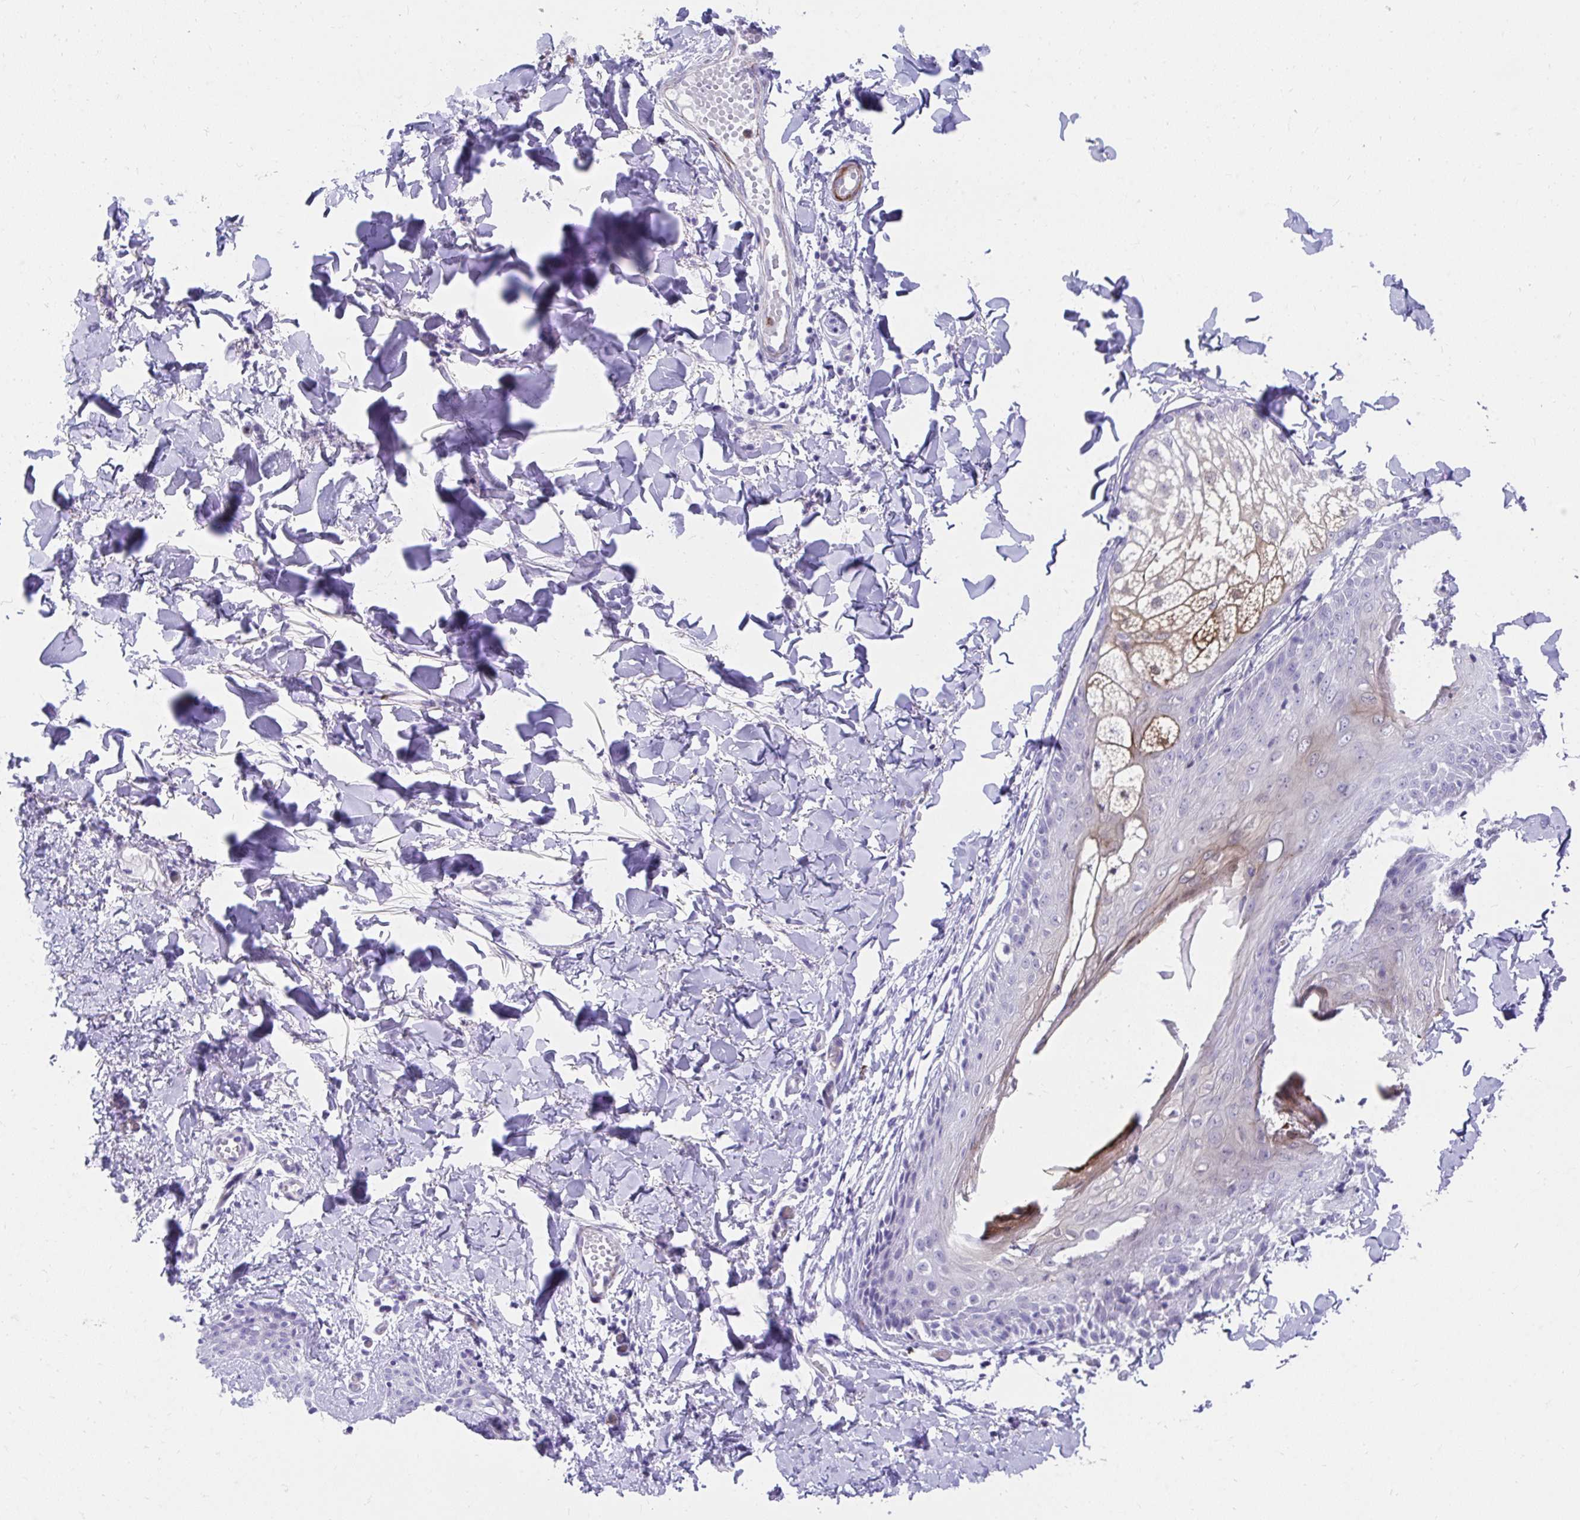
{"staining": {"intensity": "negative", "quantity": "none", "location": "none"}, "tissue": "skin", "cell_type": "Fibroblasts", "image_type": "normal", "snomed": [{"axis": "morphology", "description": "Normal tissue, NOS"}, {"axis": "topography", "description": "Skin"}], "caption": "Protein analysis of normal skin demonstrates no significant expression in fibroblasts.", "gene": "CSTB", "patient": {"sex": "male", "age": 16}}